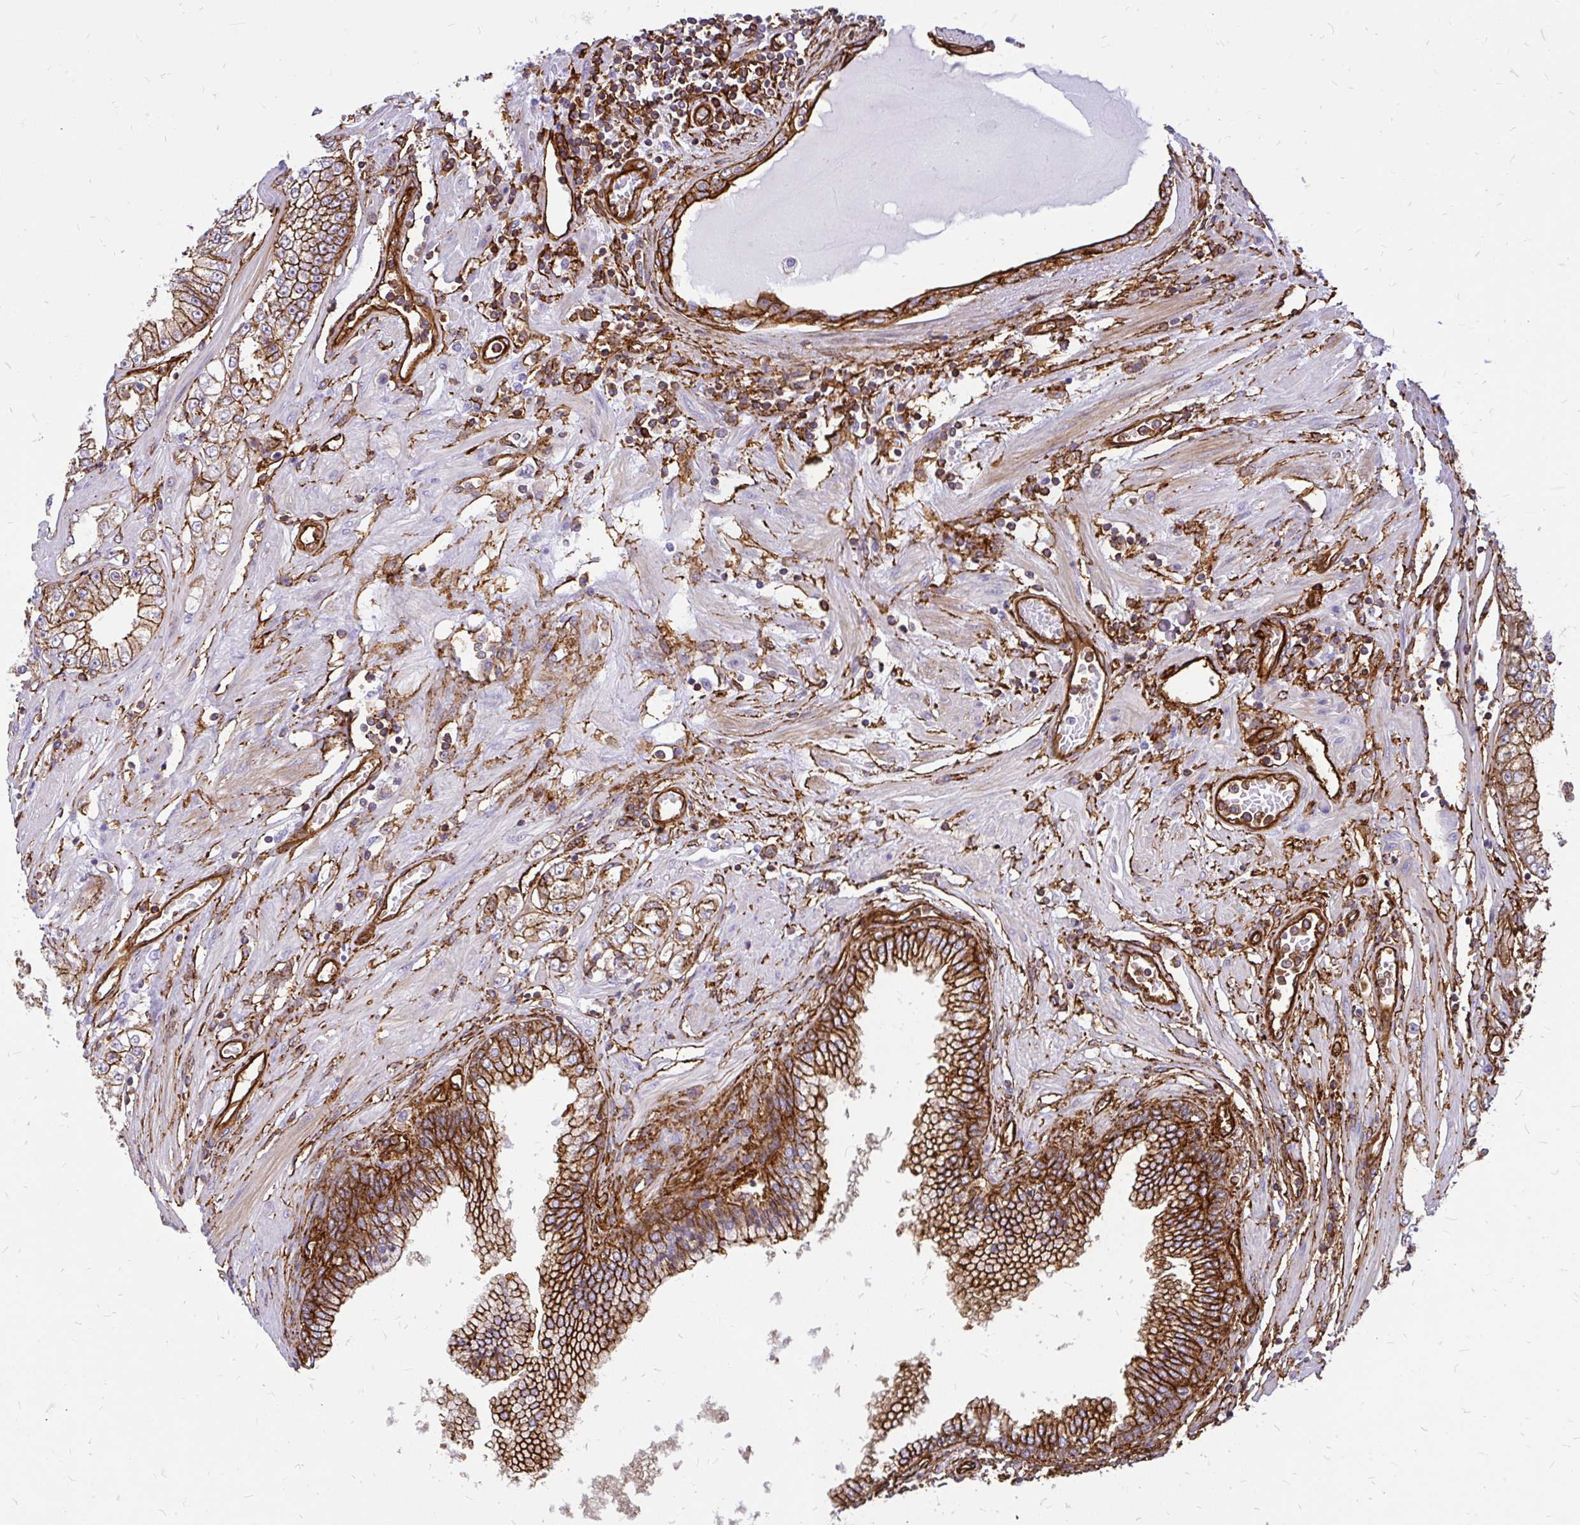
{"staining": {"intensity": "moderate", "quantity": ">75%", "location": "cytoplasmic/membranous"}, "tissue": "prostate cancer", "cell_type": "Tumor cells", "image_type": "cancer", "snomed": [{"axis": "morphology", "description": "Adenocarcinoma, High grade"}, {"axis": "topography", "description": "Prostate"}], "caption": "Prostate cancer (high-grade adenocarcinoma) stained with a protein marker demonstrates moderate staining in tumor cells.", "gene": "MAP1LC3B", "patient": {"sex": "male", "age": 69}}